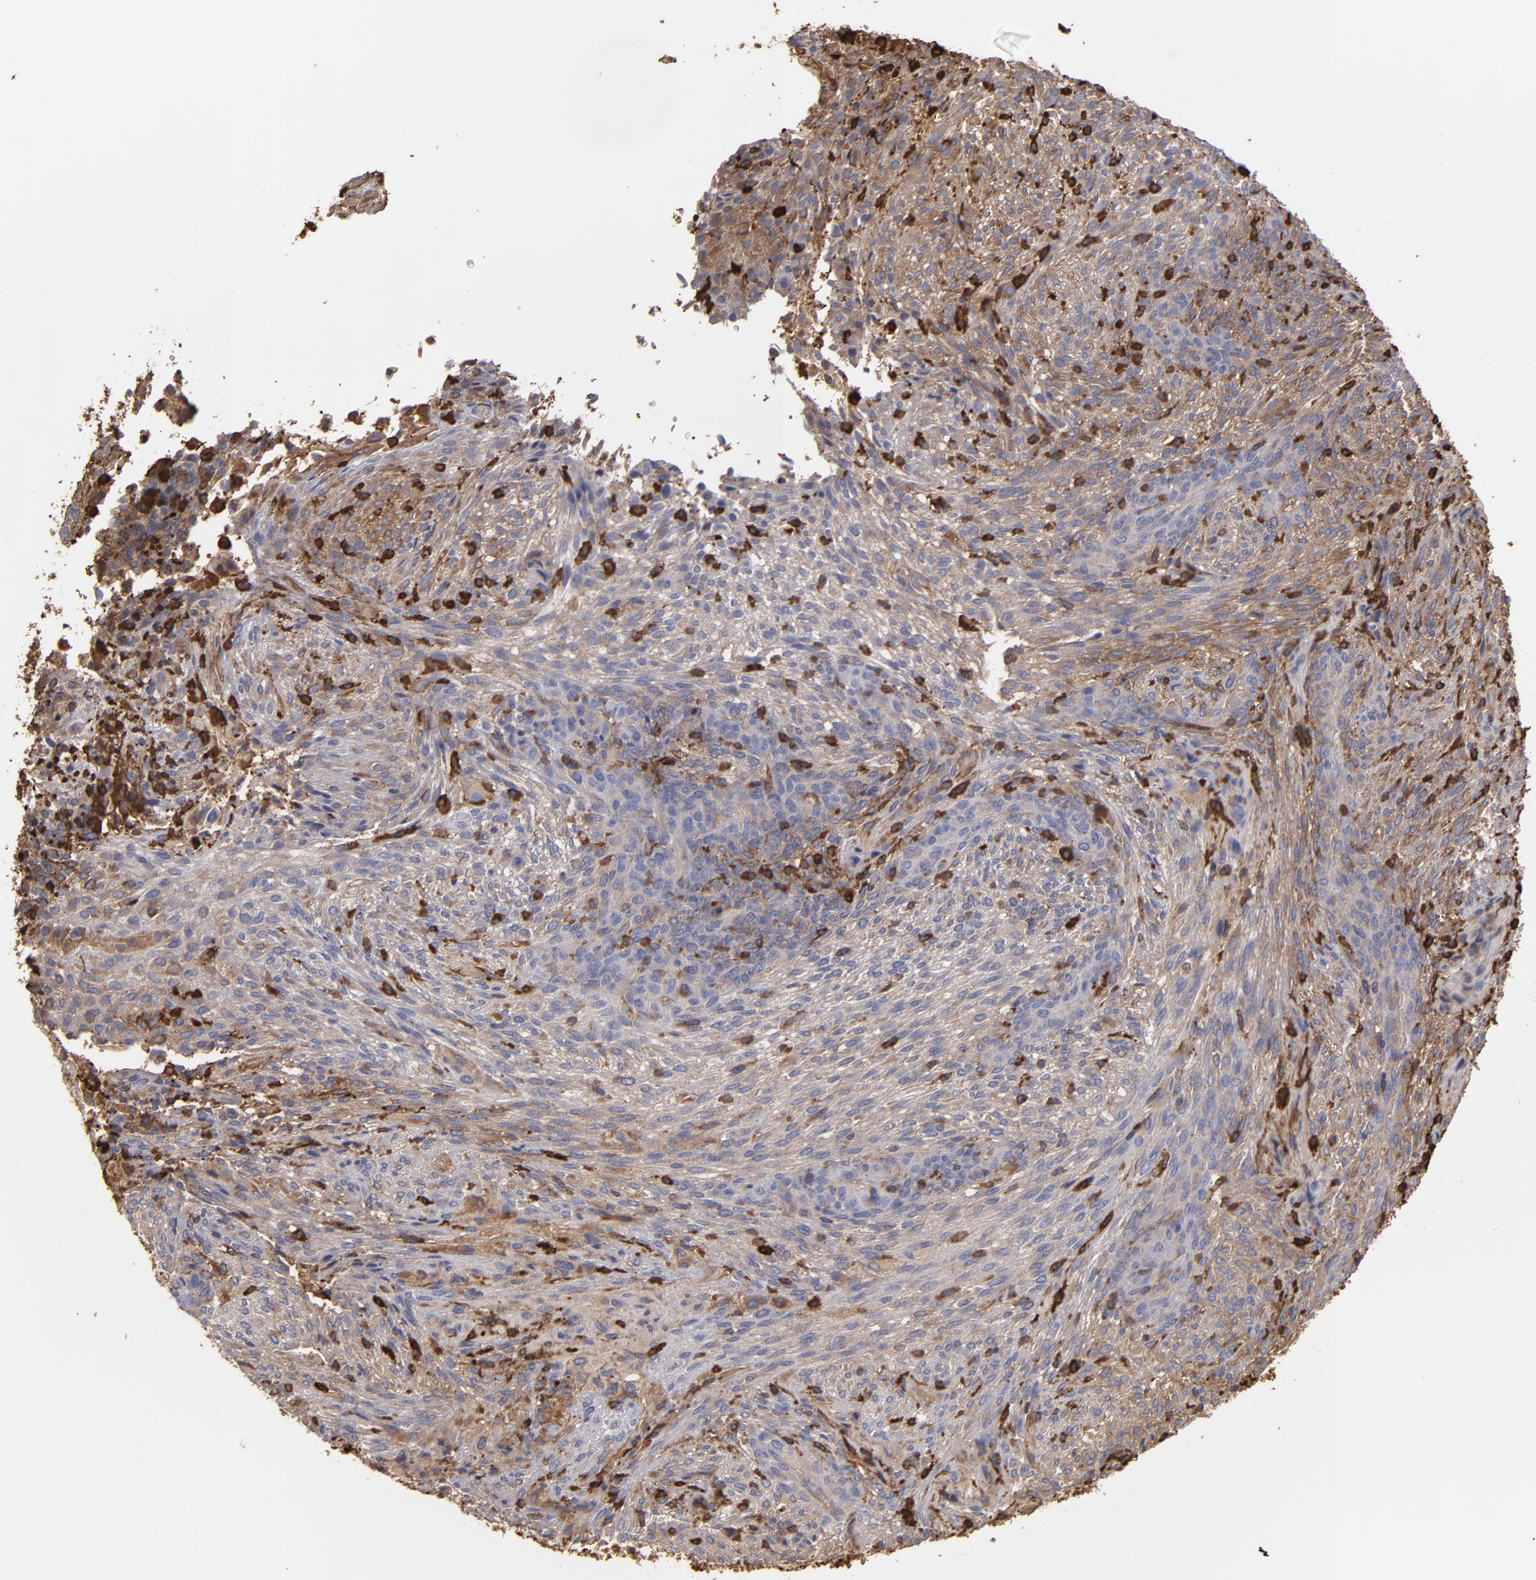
{"staining": {"intensity": "moderate", "quantity": "25%-75%", "location": "cytoplasmic/membranous"}, "tissue": "glioma", "cell_type": "Tumor cells", "image_type": "cancer", "snomed": [{"axis": "morphology", "description": "Glioma, malignant, High grade"}, {"axis": "topography", "description": "Cerebral cortex"}], "caption": "Immunohistochemistry (IHC) of human high-grade glioma (malignant) shows medium levels of moderate cytoplasmic/membranous positivity in approximately 25%-75% of tumor cells.", "gene": "ODC1", "patient": {"sex": "female", "age": 55}}